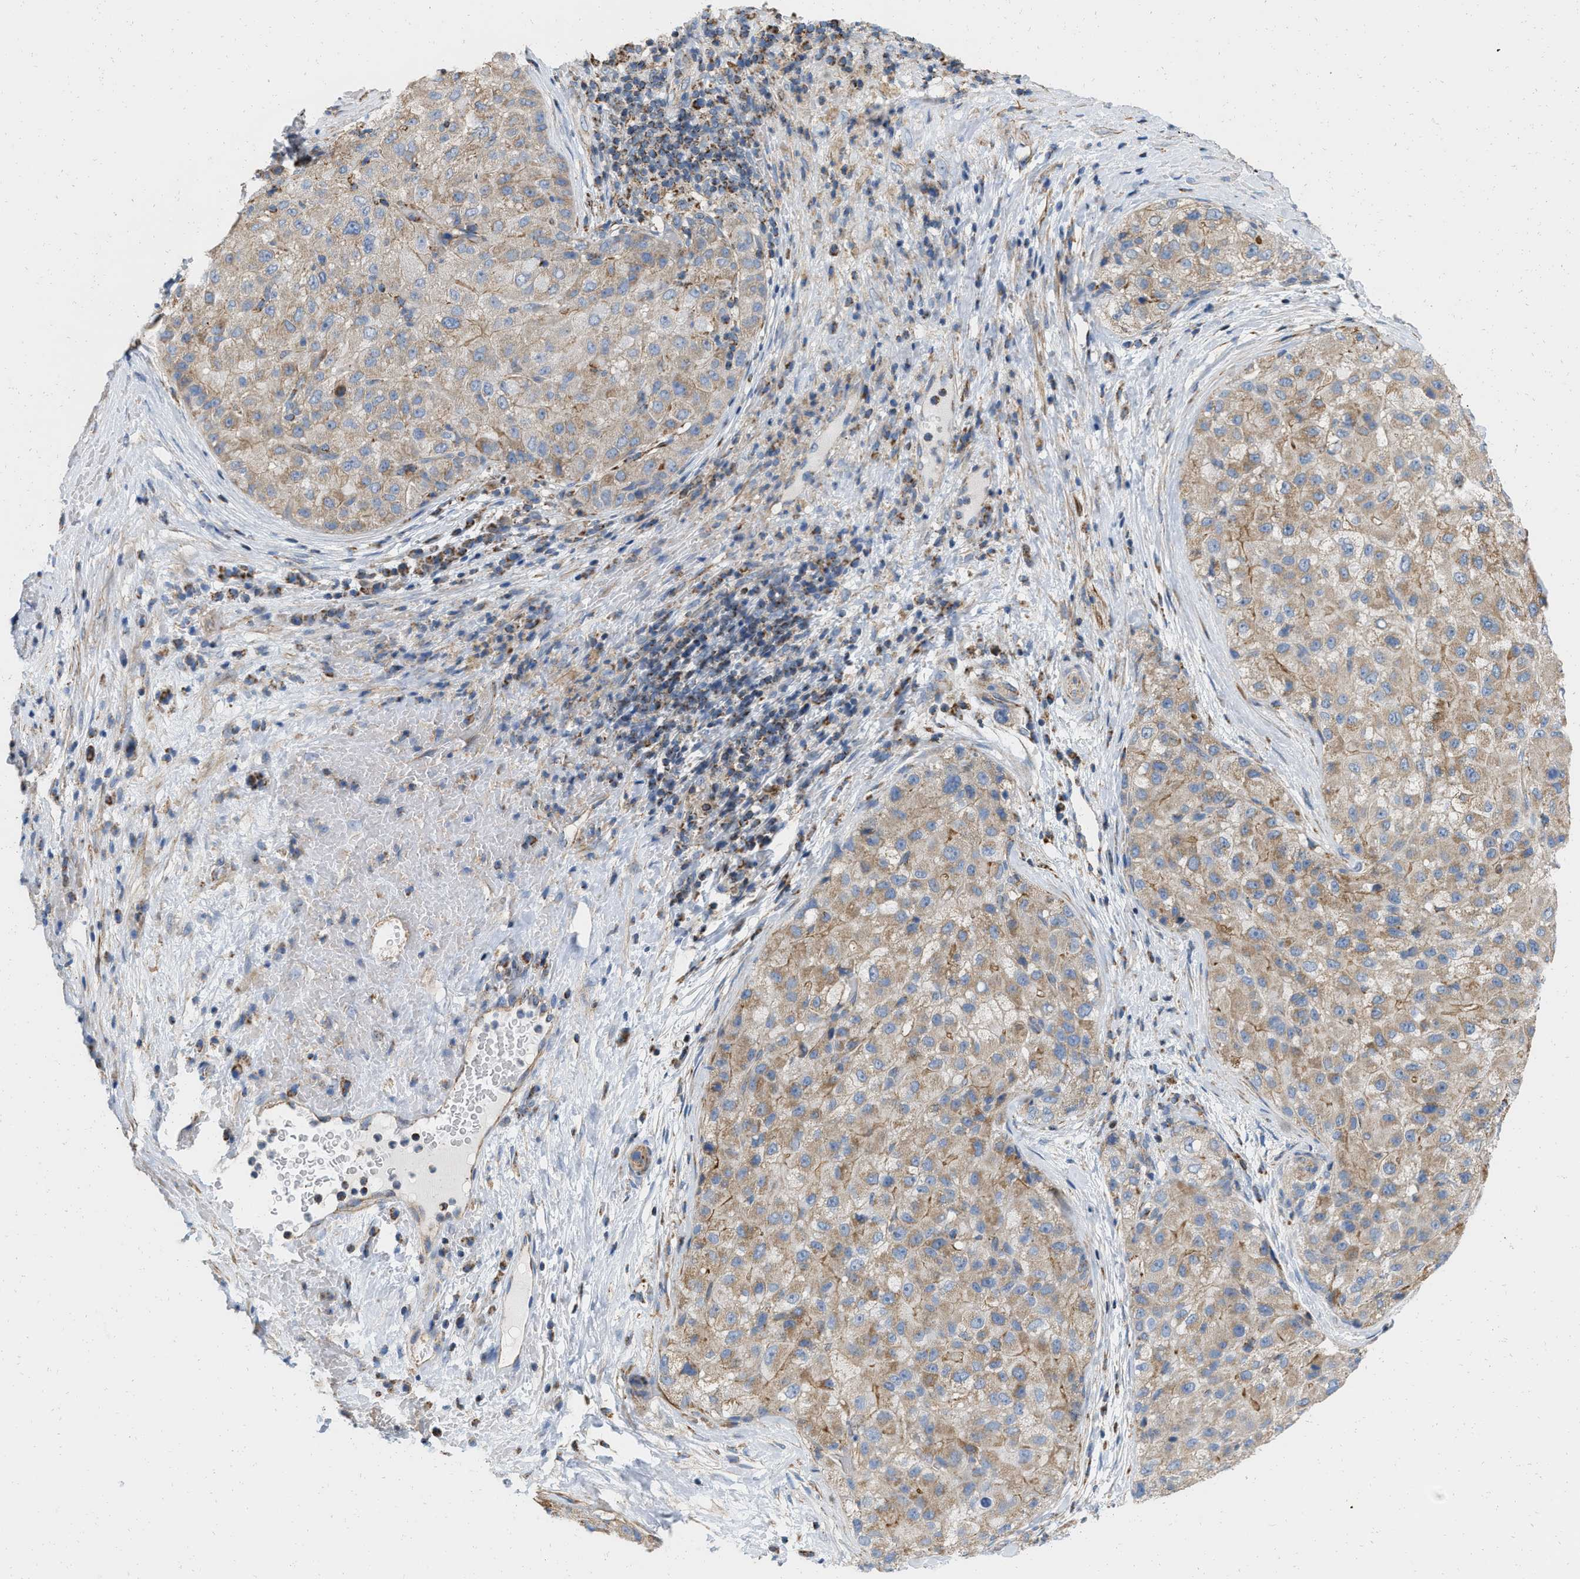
{"staining": {"intensity": "moderate", "quantity": ">75%", "location": "cytoplasmic/membranous"}, "tissue": "liver cancer", "cell_type": "Tumor cells", "image_type": "cancer", "snomed": [{"axis": "morphology", "description": "Carcinoma, Hepatocellular, NOS"}, {"axis": "topography", "description": "Liver"}], "caption": "DAB (3,3'-diaminobenzidine) immunohistochemical staining of human hepatocellular carcinoma (liver) shows moderate cytoplasmic/membranous protein positivity in about >75% of tumor cells.", "gene": "GRB10", "patient": {"sex": "male", "age": 80}}